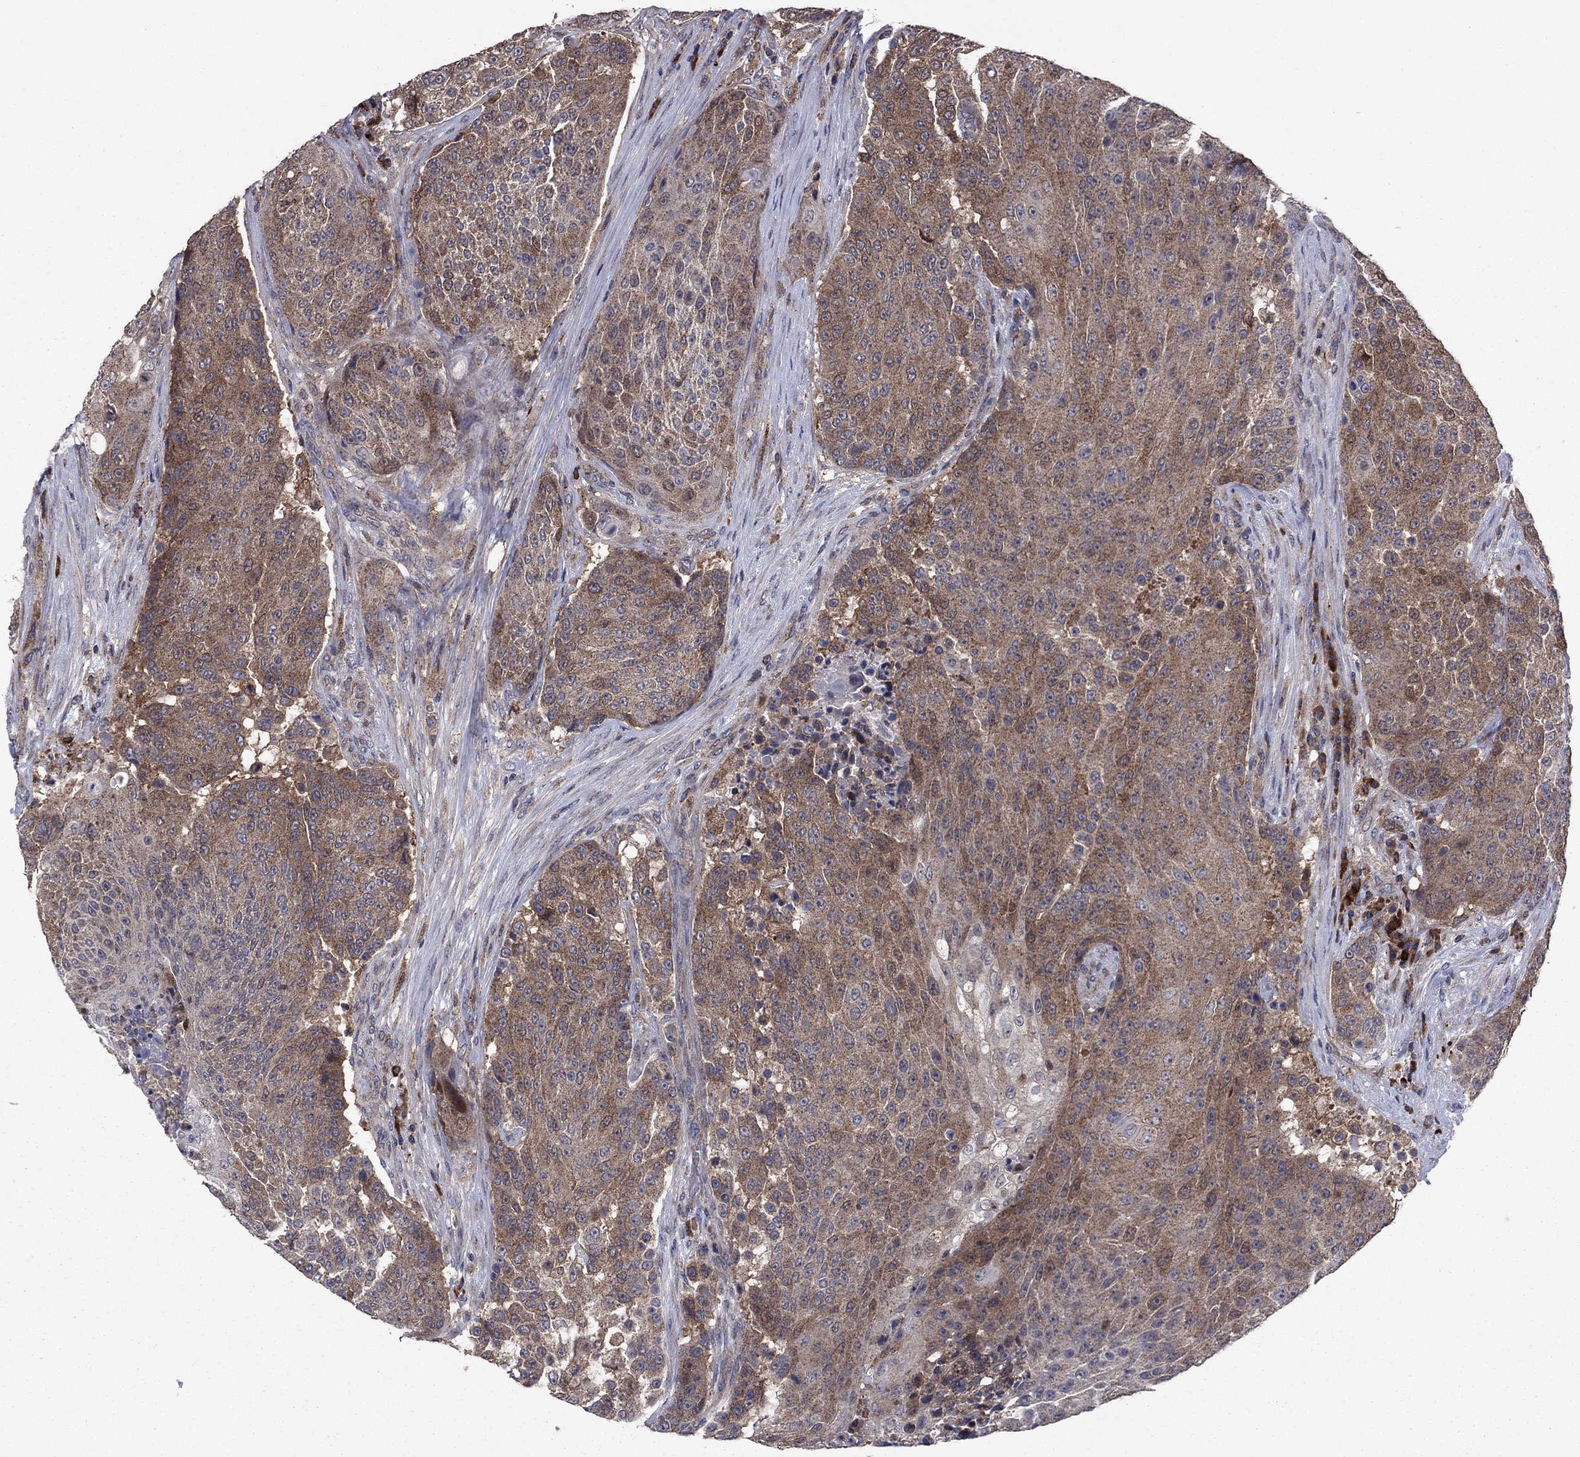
{"staining": {"intensity": "moderate", "quantity": "25%-75%", "location": "cytoplasmic/membranous"}, "tissue": "urothelial cancer", "cell_type": "Tumor cells", "image_type": "cancer", "snomed": [{"axis": "morphology", "description": "Urothelial carcinoma, High grade"}, {"axis": "topography", "description": "Urinary bladder"}], "caption": "High-power microscopy captured an IHC photomicrograph of high-grade urothelial carcinoma, revealing moderate cytoplasmic/membranous staining in about 25%-75% of tumor cells. (IHC, brightfield microscopy, high magnification).", "gene": "MEA1", "patient": {"sex": "female", "age": 63}}